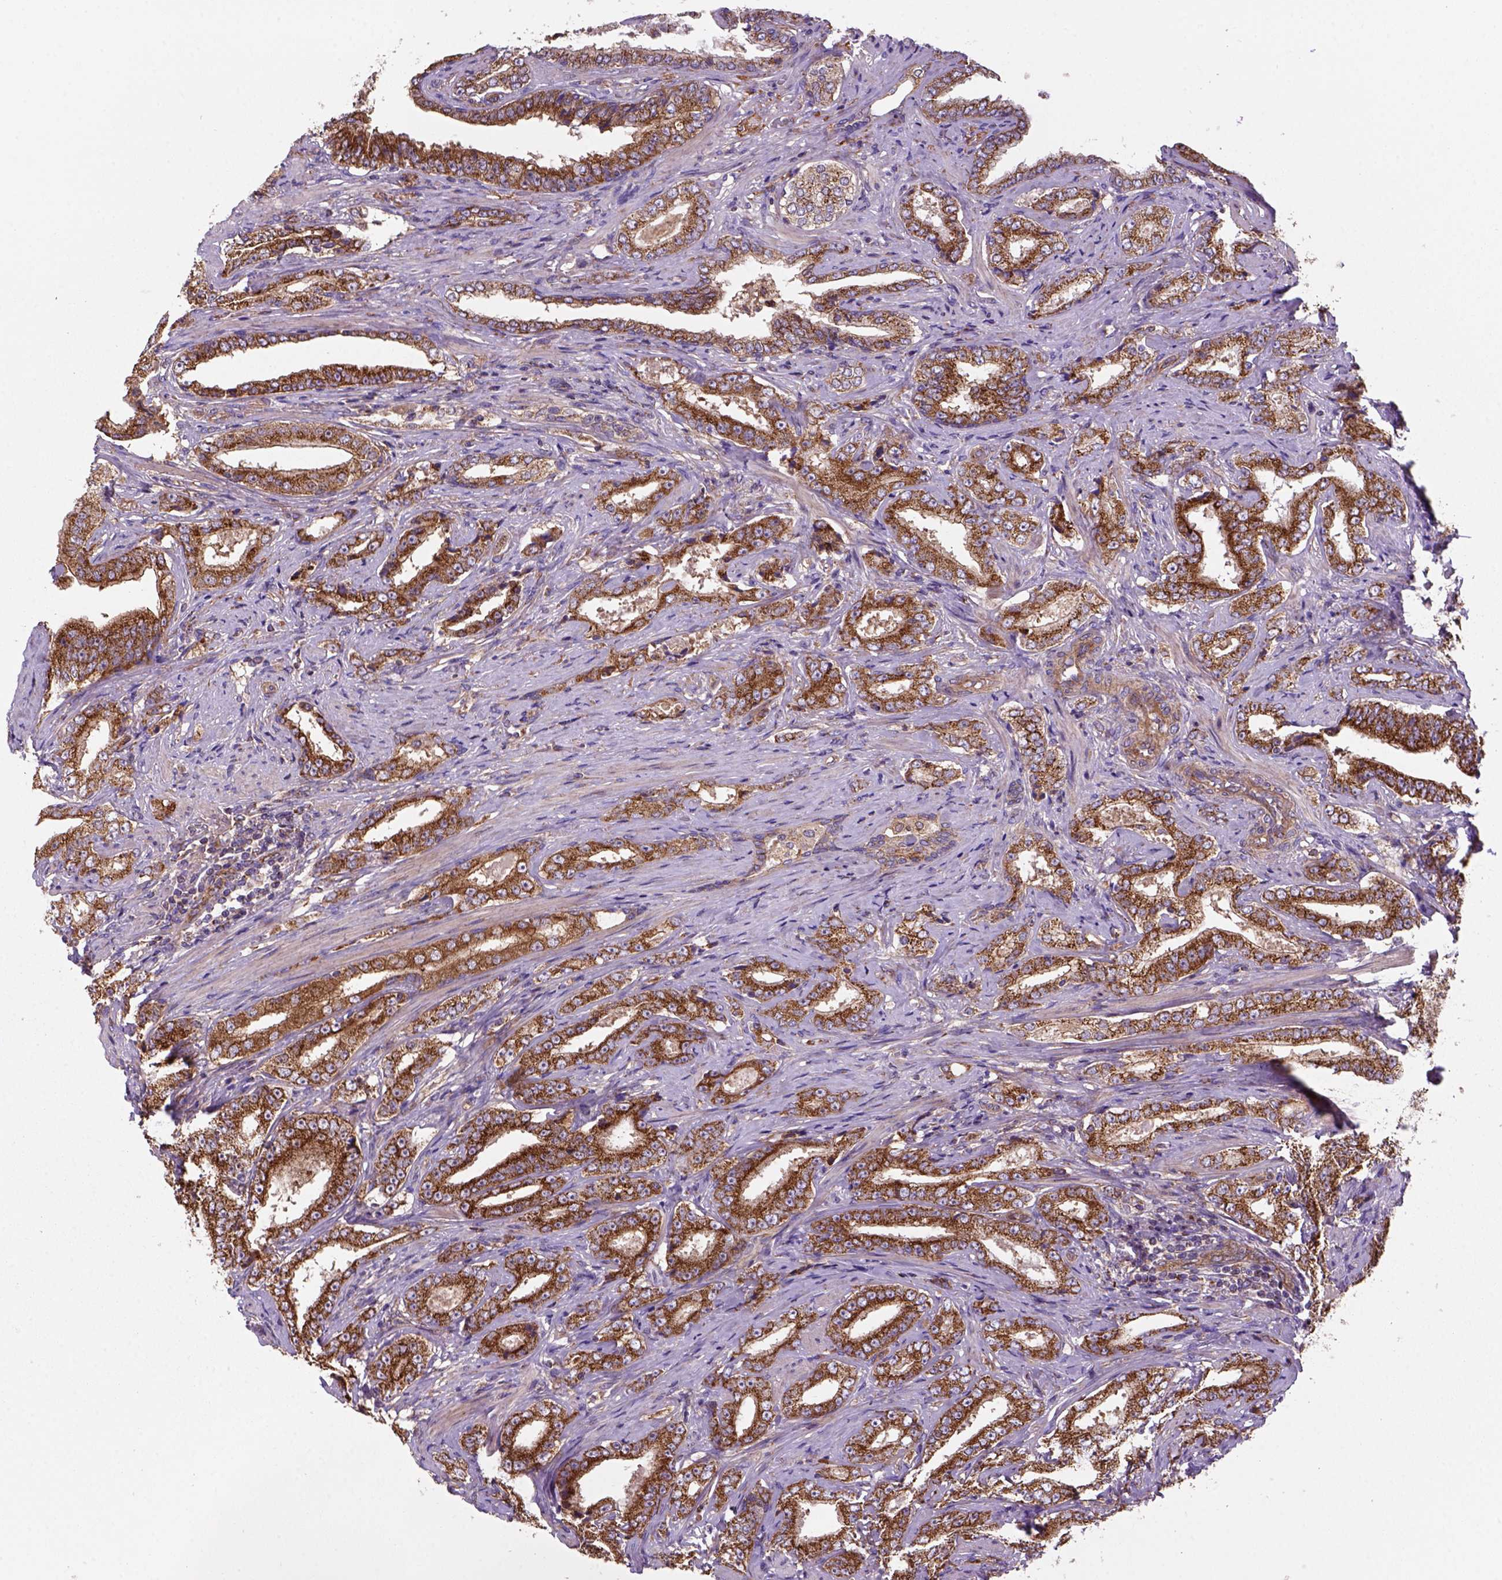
{"staining": {"intensity": "strong", "quantity": "25%-75%", "location": "cytoplasmic/membranous"}, "tissue": "prostate cancer", "cell_type": "Tumor cells", "image_type": "cancer", "snomed": [{"axis": "morphology", "description": "Adenocarcinoma, Low grade"}, {"axis": "topography", "description": "Prostate and seminal vesicle, NOS"}], "caption": "Immunohistochemical staining of human prostate cancer demonstrates strong cytoplasmic/membranous protein expression in approximately 25%-75% of tumor cells.", "gene": "WARS2", "patient": {"sex": "male", "age": 61}}